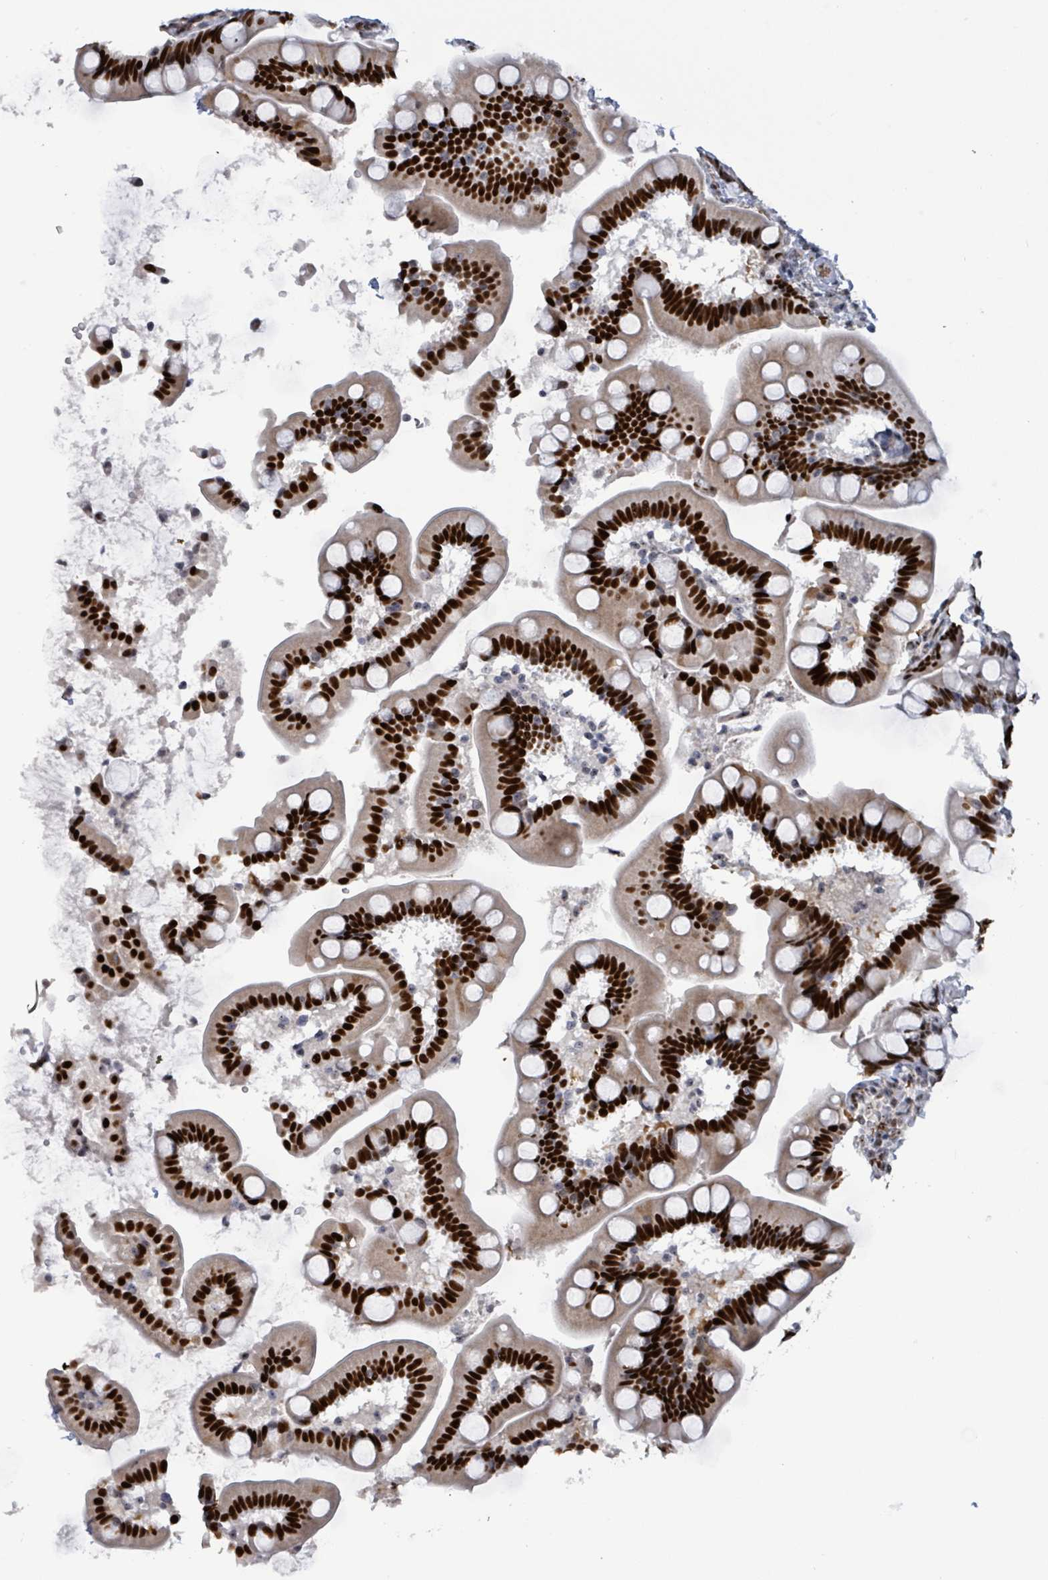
{"staining": {"intensity": "strong", "quantity": ">75%", "location": "nuclear"}, "tissue": "small intestine", "cell_type": "Glandular cells", "image_type": "normal", "snomed": [{"axis": "morphology", "description": "Normal tissue, NOS"}, {"axis": "topography", "description": "Small intestine"}], "caption": "Protein expression analysis of normal small intestine reveals strong nuclear staining in approximately >75% of glandular cells. (Stains: DAB (3,3'-diaminobenzidine) in brown, nuclei in blue, Microscopy: brightfield microscopy at high magnification).", "gene": "RRN3", "patient": {"sex": "female", "age": 64}}